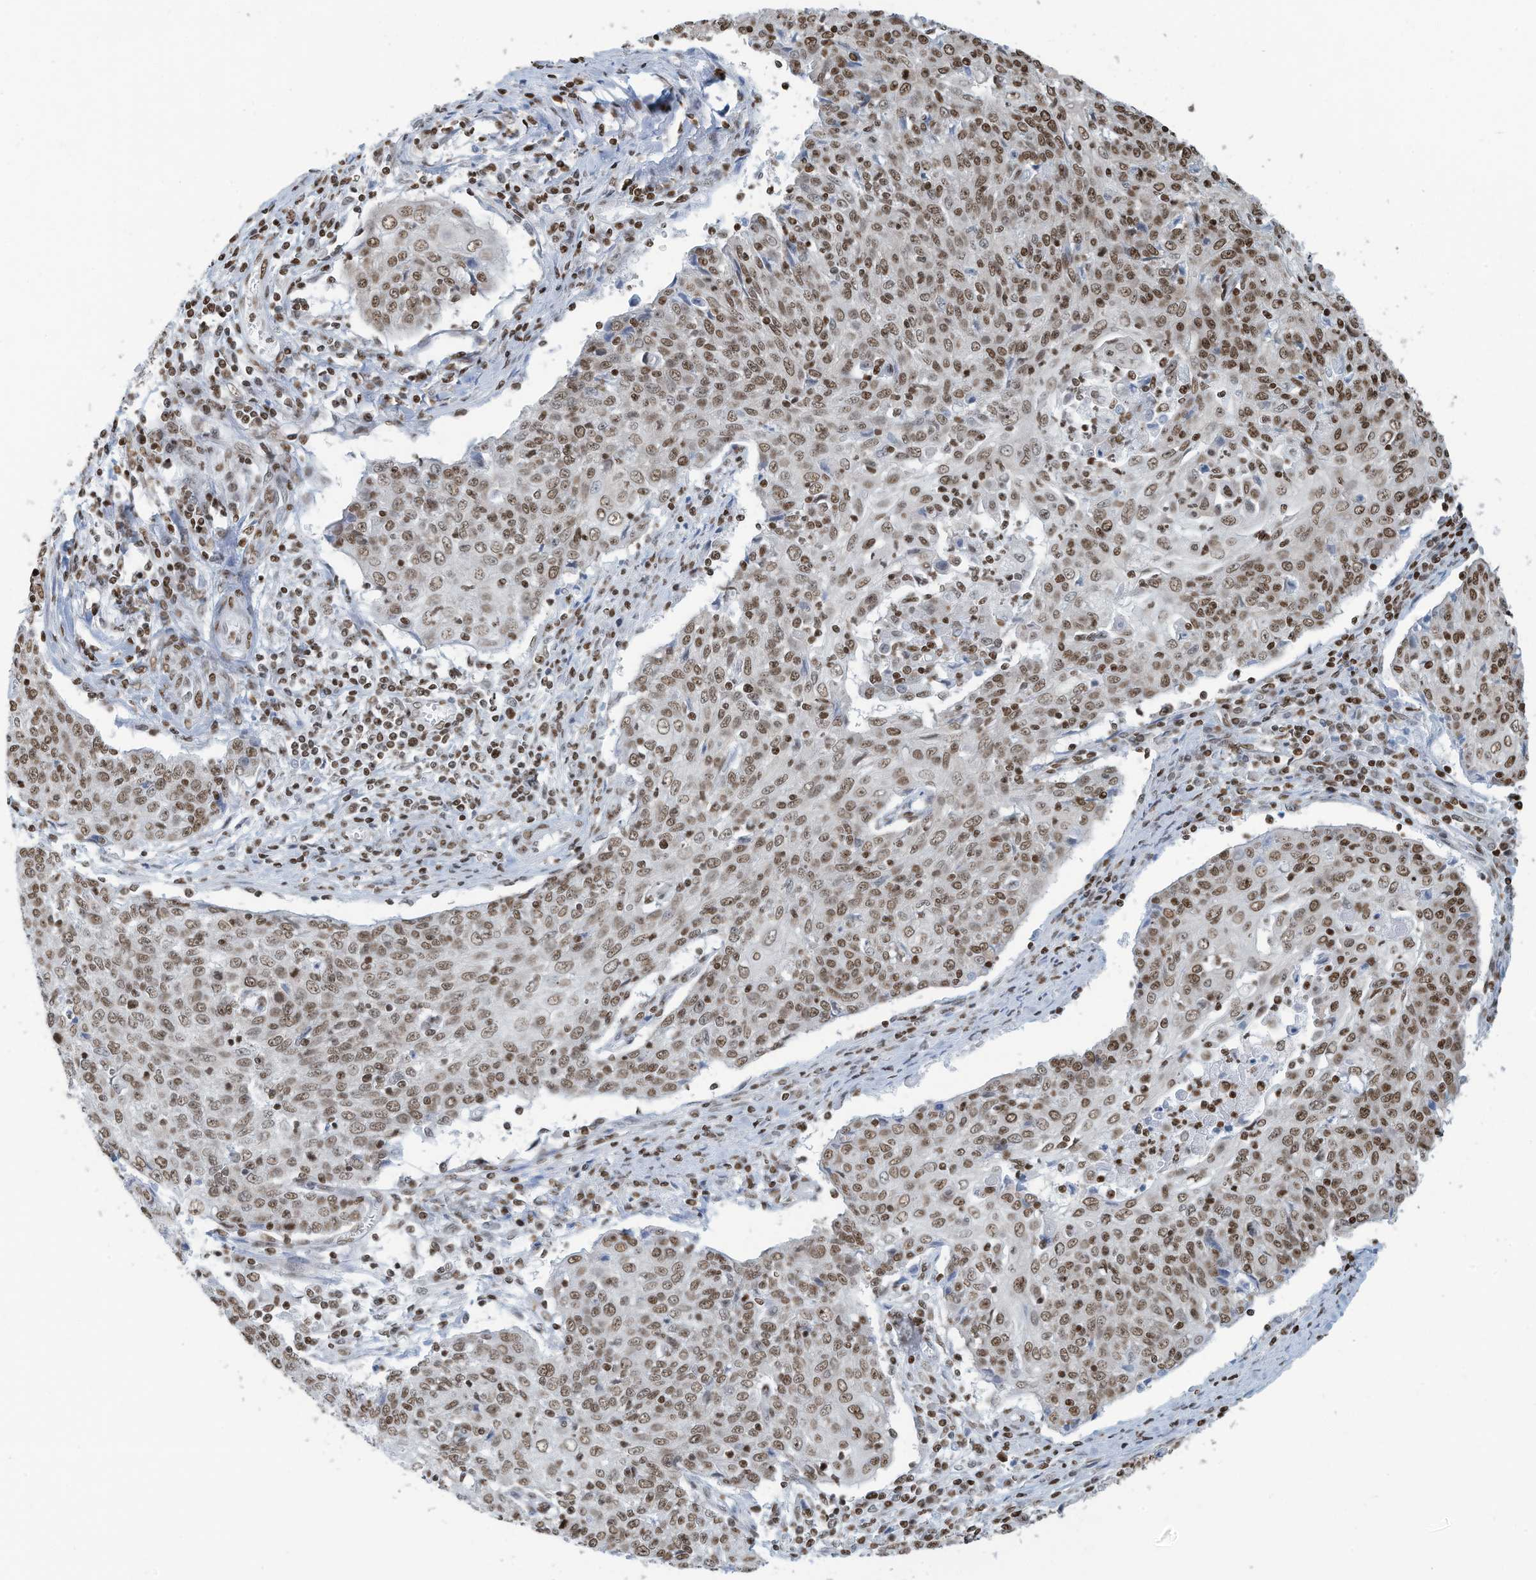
{"staining": {"intensity": "moderate", "quantity": ">75%", "location": "nuclear"}, "tissue": "cervical cancer", "cell_type": "Tumor cells", "image_type": "cancer", "snomed": [{"axis": "morphology", "description": "Squamous cell carcinoma, NOS"}, {"axis": "topography", "description": "Cervix"}], "caption": "Immunohistochemical staining of cervical squamous cell carcinoma displays moderate nuclear protein positivity in about >75% of tumor cells. (DAB IHC, brown staining for protein, blue staining for nuclei).", "gene": "SARNP", "patient": {"sex": "female", "age": 48}}